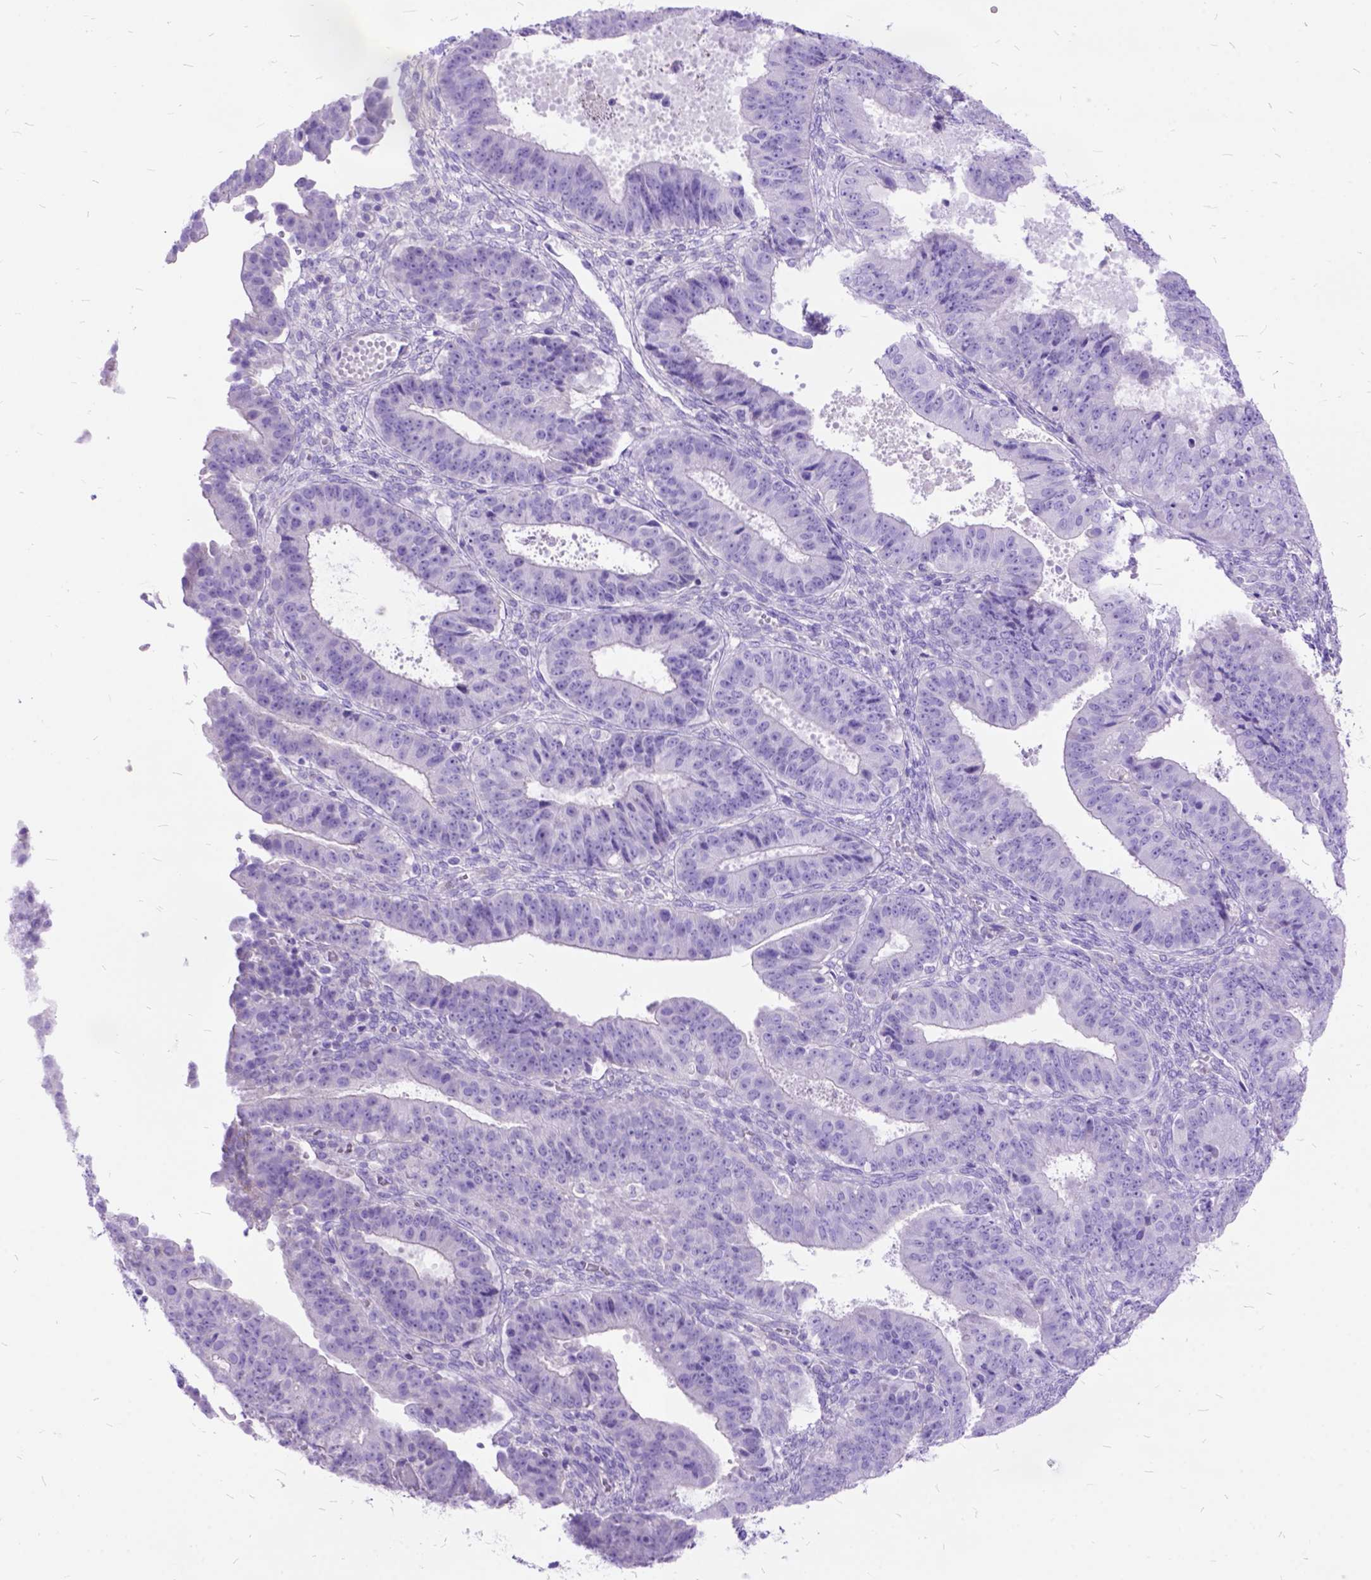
{"staining": {"intensity": "negative", "quantity": "none", "location": "none"}, "tissue": "ovarian cancer", "cell_type": "Tumor cells", "image_type": "cancer", "snomed": [{"axis": "morphology", "description": "Carcinoma, endometroid"}, {"axis": "topography", "description": "Ovary"}], "caption": "This is a photomicrograph of immunohistochemistry staining of ovarian endometroid carcinoma, which shows no positivity in tumor cells.", "gene": "ARL9", "patient": {"sex": "female", "age": 42}}